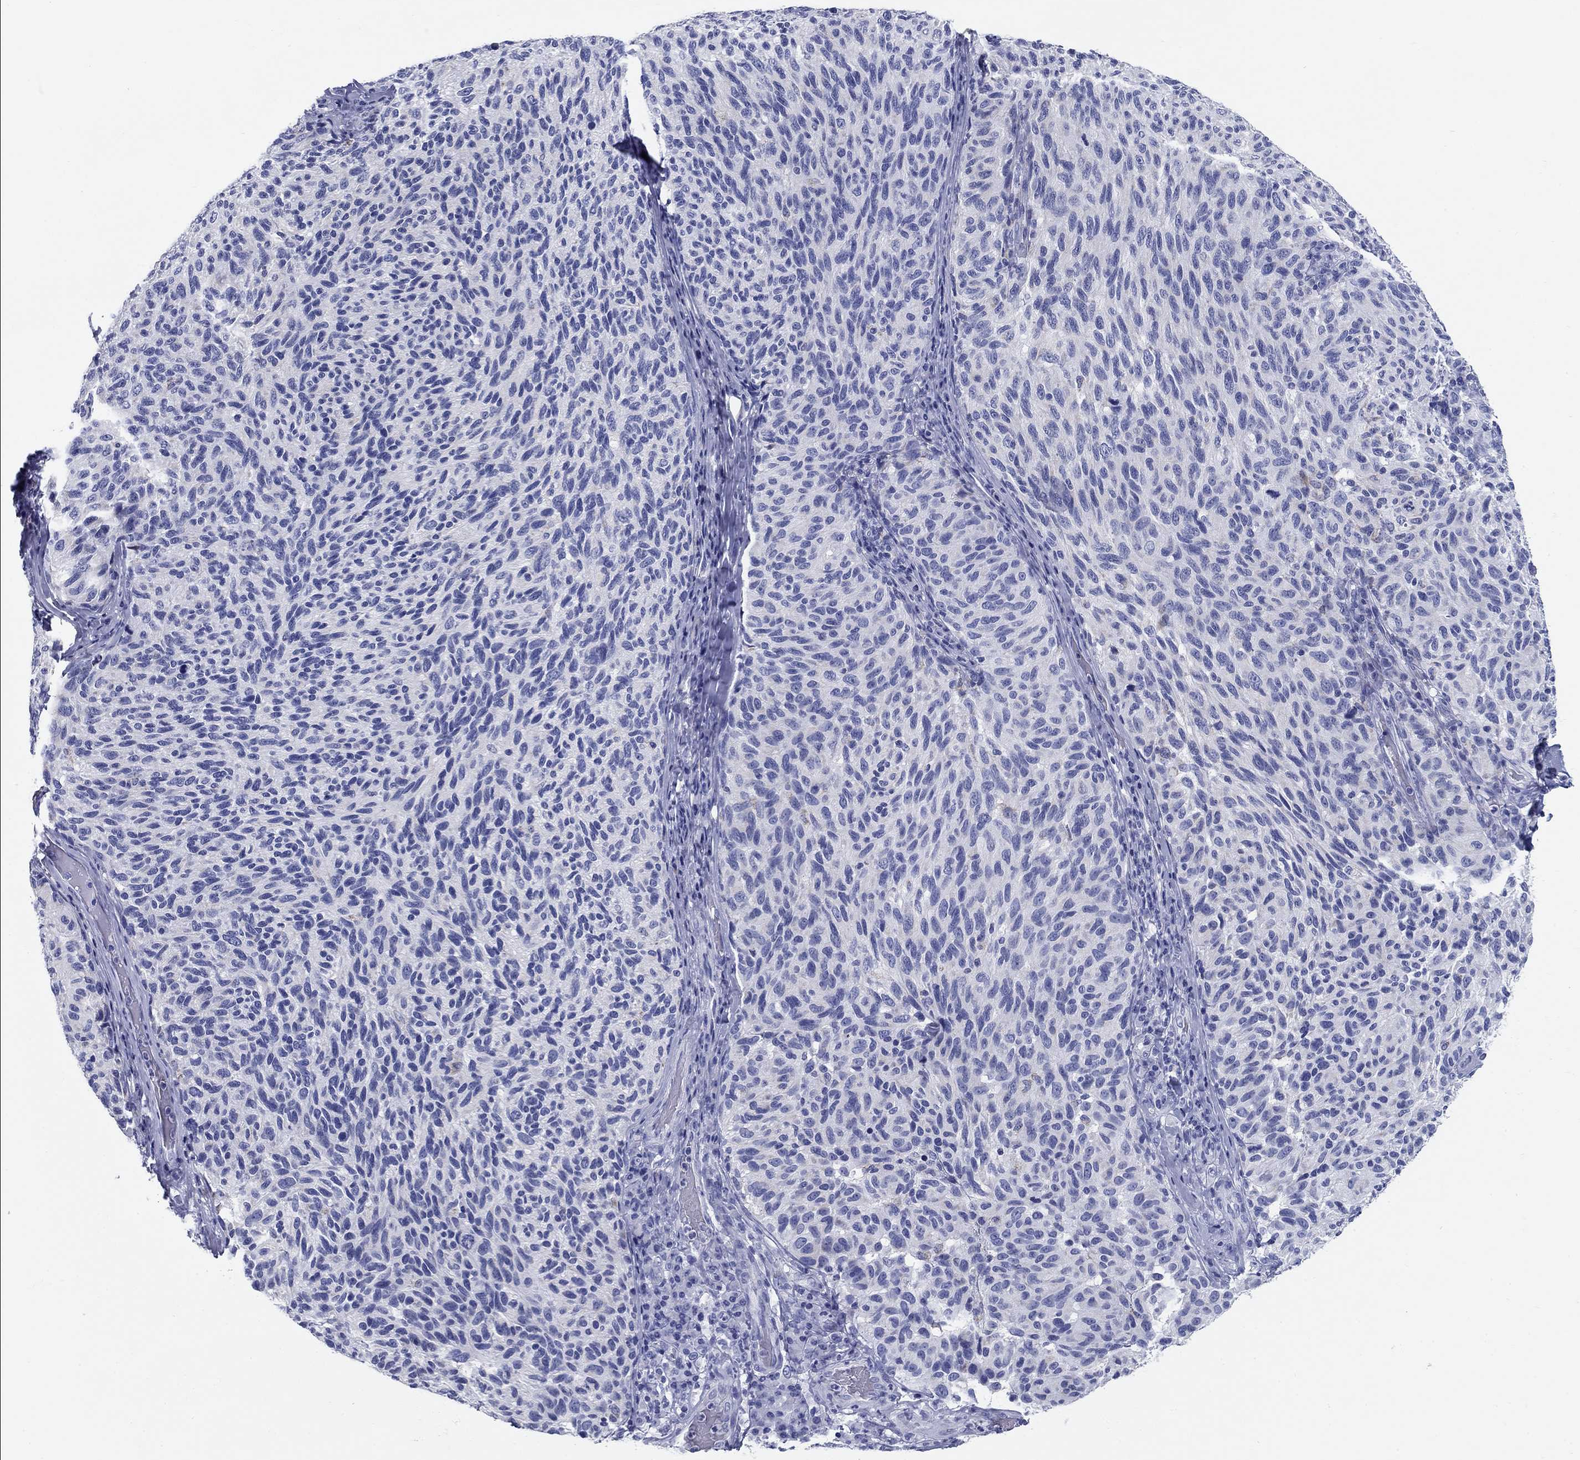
{"staining": {"intensity": "negative", "quantity": "none", "location": "none"}, "tissue": "melanoma", "cell_type": "Tumor cells", "image_type": "cancer", "snomed": [{"axis": "morphology", "description": "Malignant melanoma, NOS"}, {"axis": "topography", "description": "Skin"}], "caption": "Melanoma was stained to show a protein in brown. There is no significant positivity in tumor cells.", "gene": "UPB1", "patient": {"sex": "female", "age": 73}}